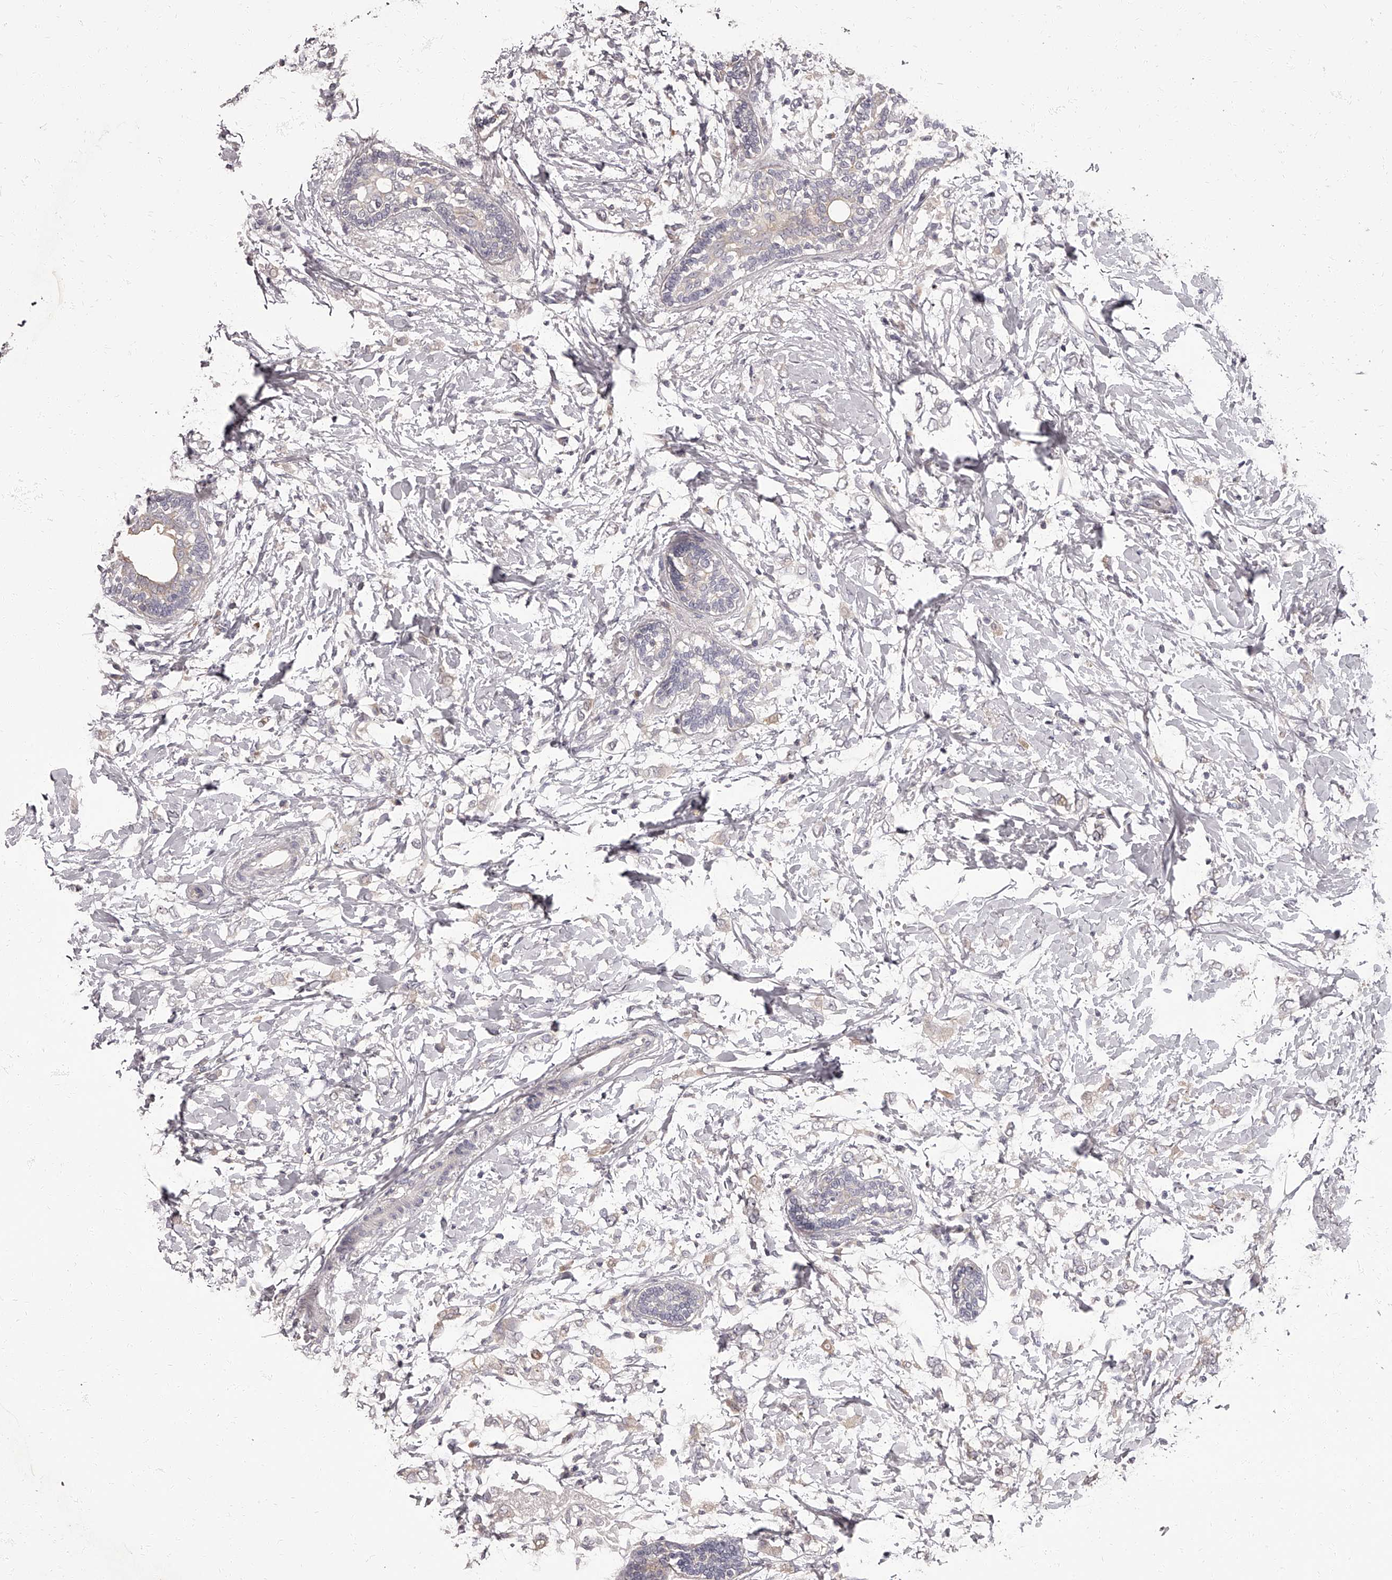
{"staining": {"intensity": "negative", "quantity": "none", "location": "none"}, "tissue": "breast cancer", "cell_type": "Tumor cells", "image_type": "cancer", "snomed": [{"axis": "morphology", "description": "Normal tissue, NOS"}, {"axis": "morphology", "description": "Lobular carcinoma"}, {"axis": "topography", "description": "Breast"}], "caption": "Immunohistochemistry (IHC) photomicrograph of neoplastic tissue: breast cancer stained with DAB (3,3'-diaminobenzidine) displays no significant protein expression in tumor cells.", "gene": "APEH", "patient": {"sex": "female", "age": 47}}